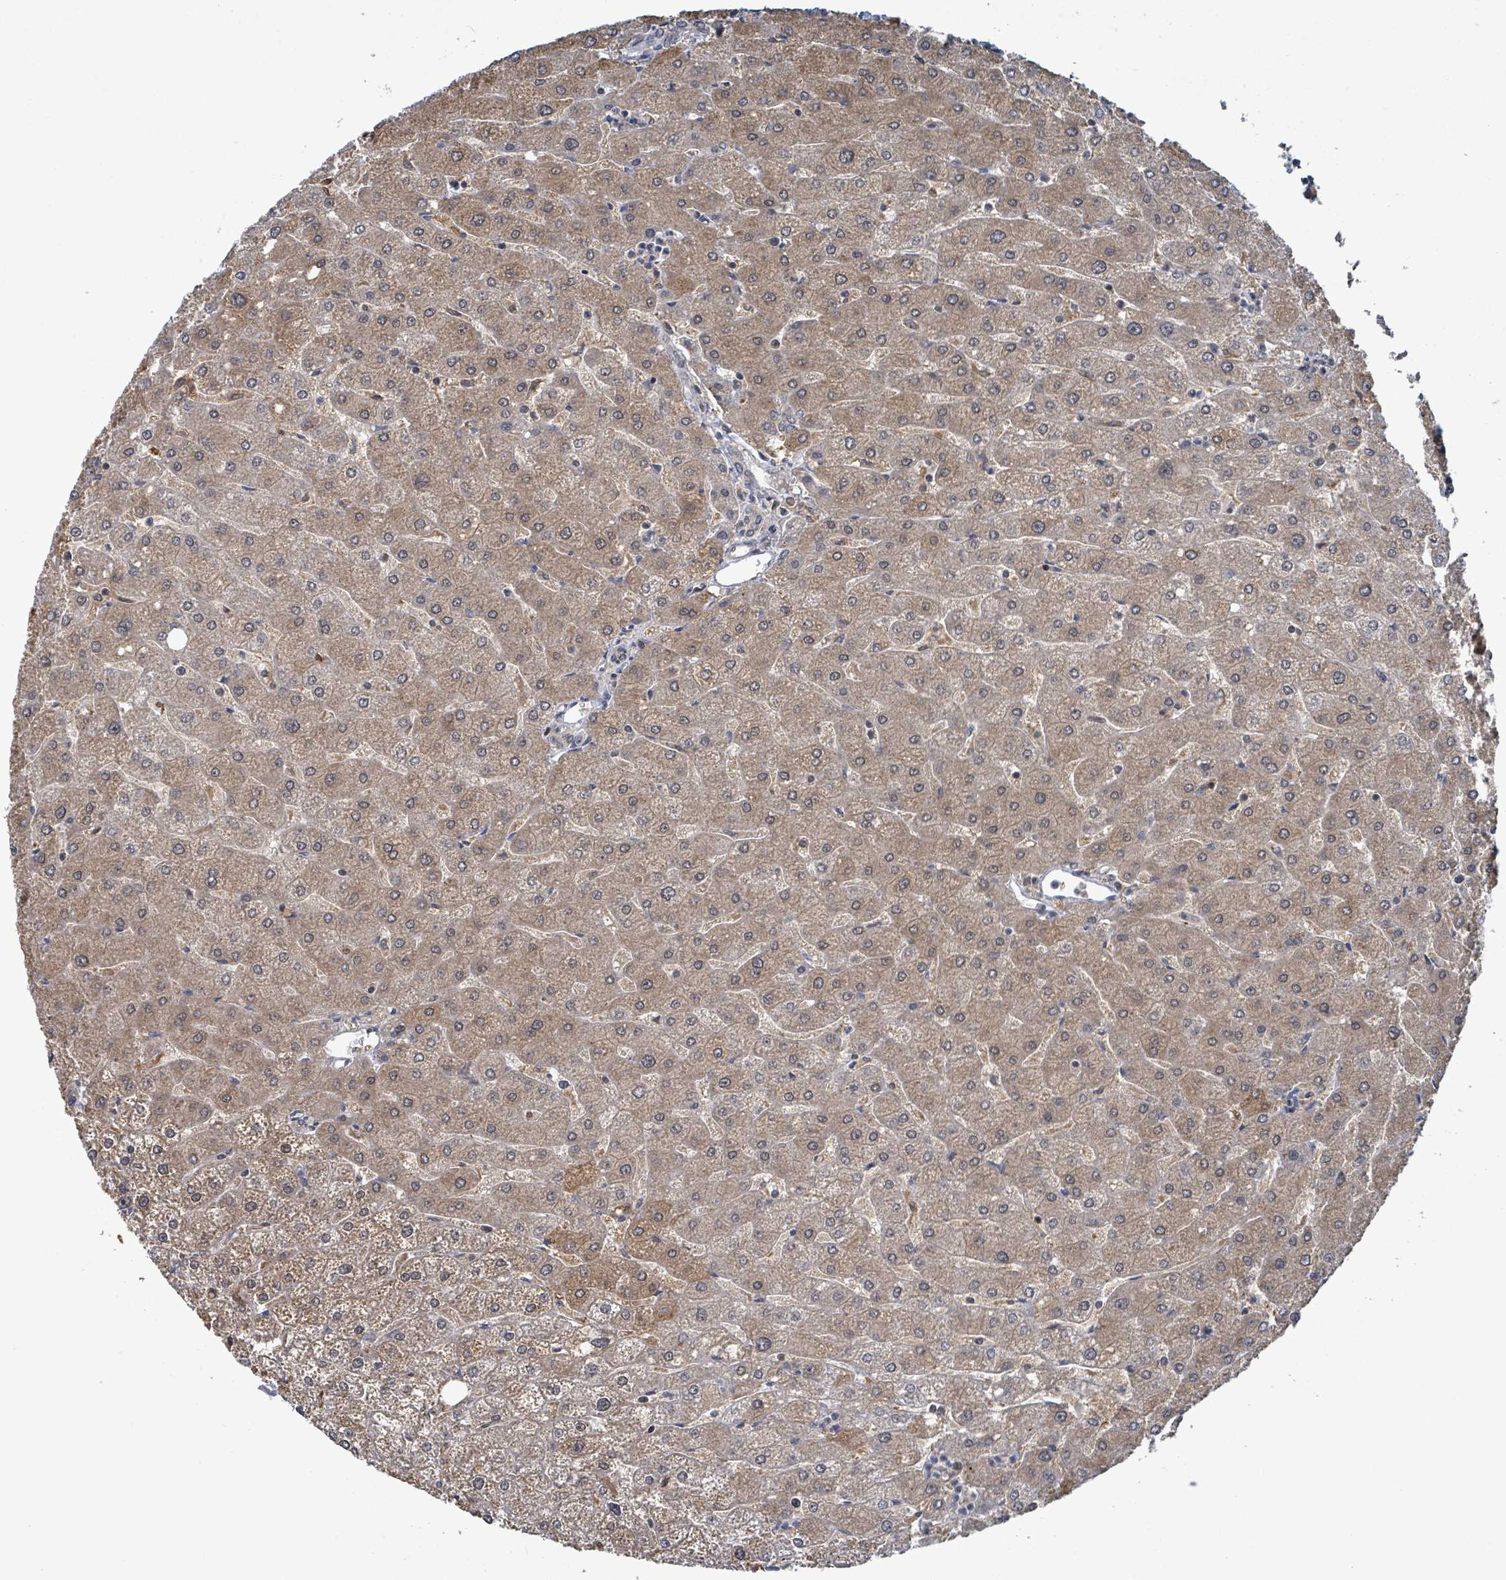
{"staining": {"intensity": "weak", "quantity": "25%-75%", "location": "cytoplasmic/membranous"}, "tissue": "liver", "cell_type": "Cholangiocytes", "image_type": "normal", "snomed": [{"axis": "morphology", "description": "Normal tissue, NOS"}, {"axis": "topography", "description": "Liver"}], "caption": "Immunohistochemical staining of unremarkable human liver reveals weak cytoplasmic/membranous protein positivity in approximately 25%-75% of cholangiocytes. The staining is performed using DAB brown chromogen to label protein expression. The nuclei are counter-stained blue using hematoxylin.", "gene": "FBXO6", "patient": {"sex": "male", "age": 67}}